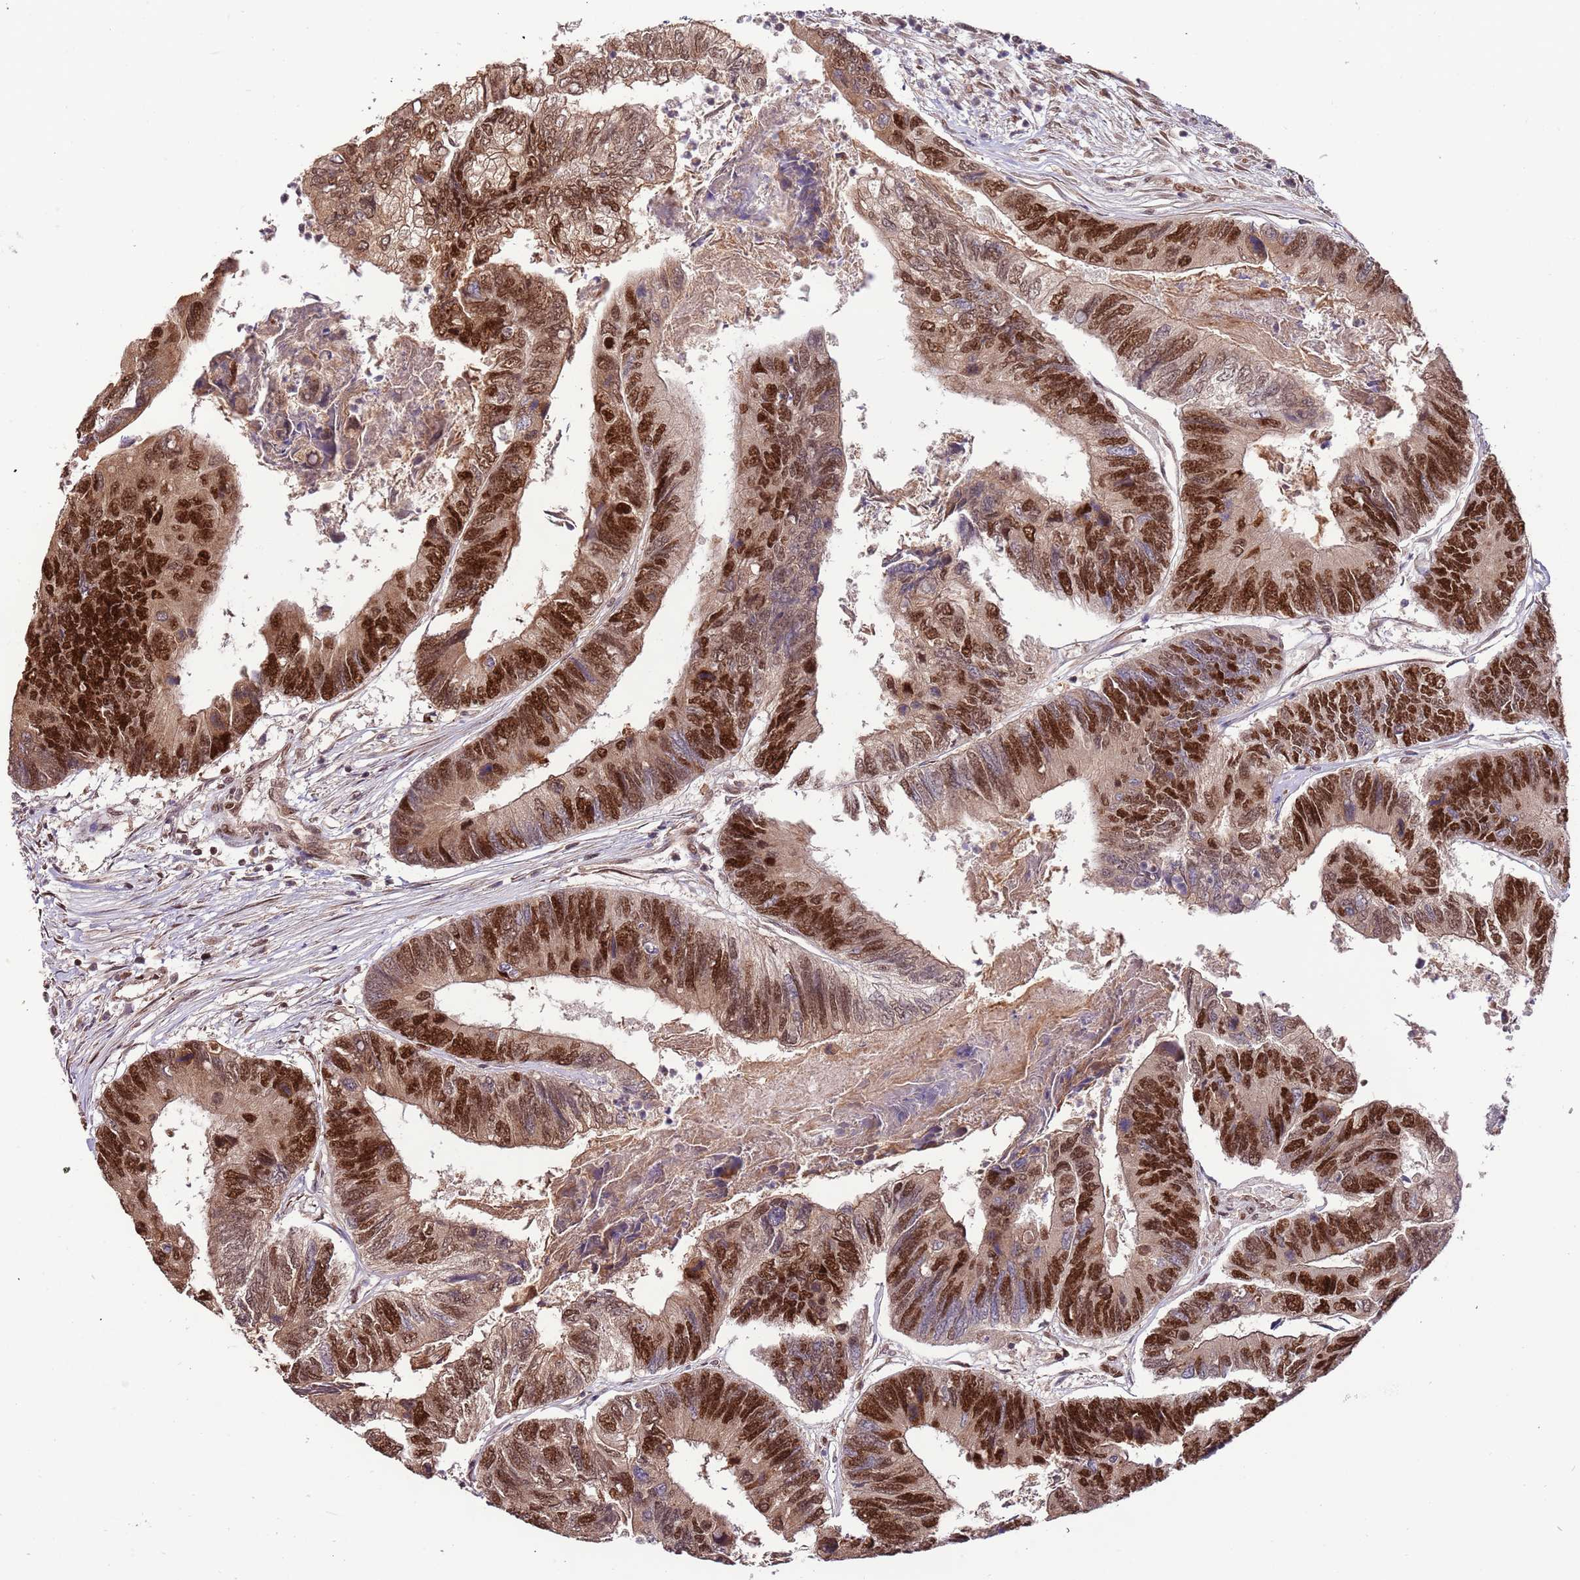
{"staining": {"intensity": "strong", "quantity": ">75%", "location": "nuclear"}, "tissue": "colorectal cancer", "cell_type": "Tumor cells", "image_type": "cancer", "snomed": [{"axis": "morphology", "description": "Adenocarcinoma, NOS"}, {"axis": "topography", "description": "Colon"}], "caption": "Brown immunohistochemical staining in human colorectal cancer reveals strong nuclear positivity in approximately >75% of tumor cells.", "gene": "RIF1", "patient": {"sex": "female", "age": 67}}